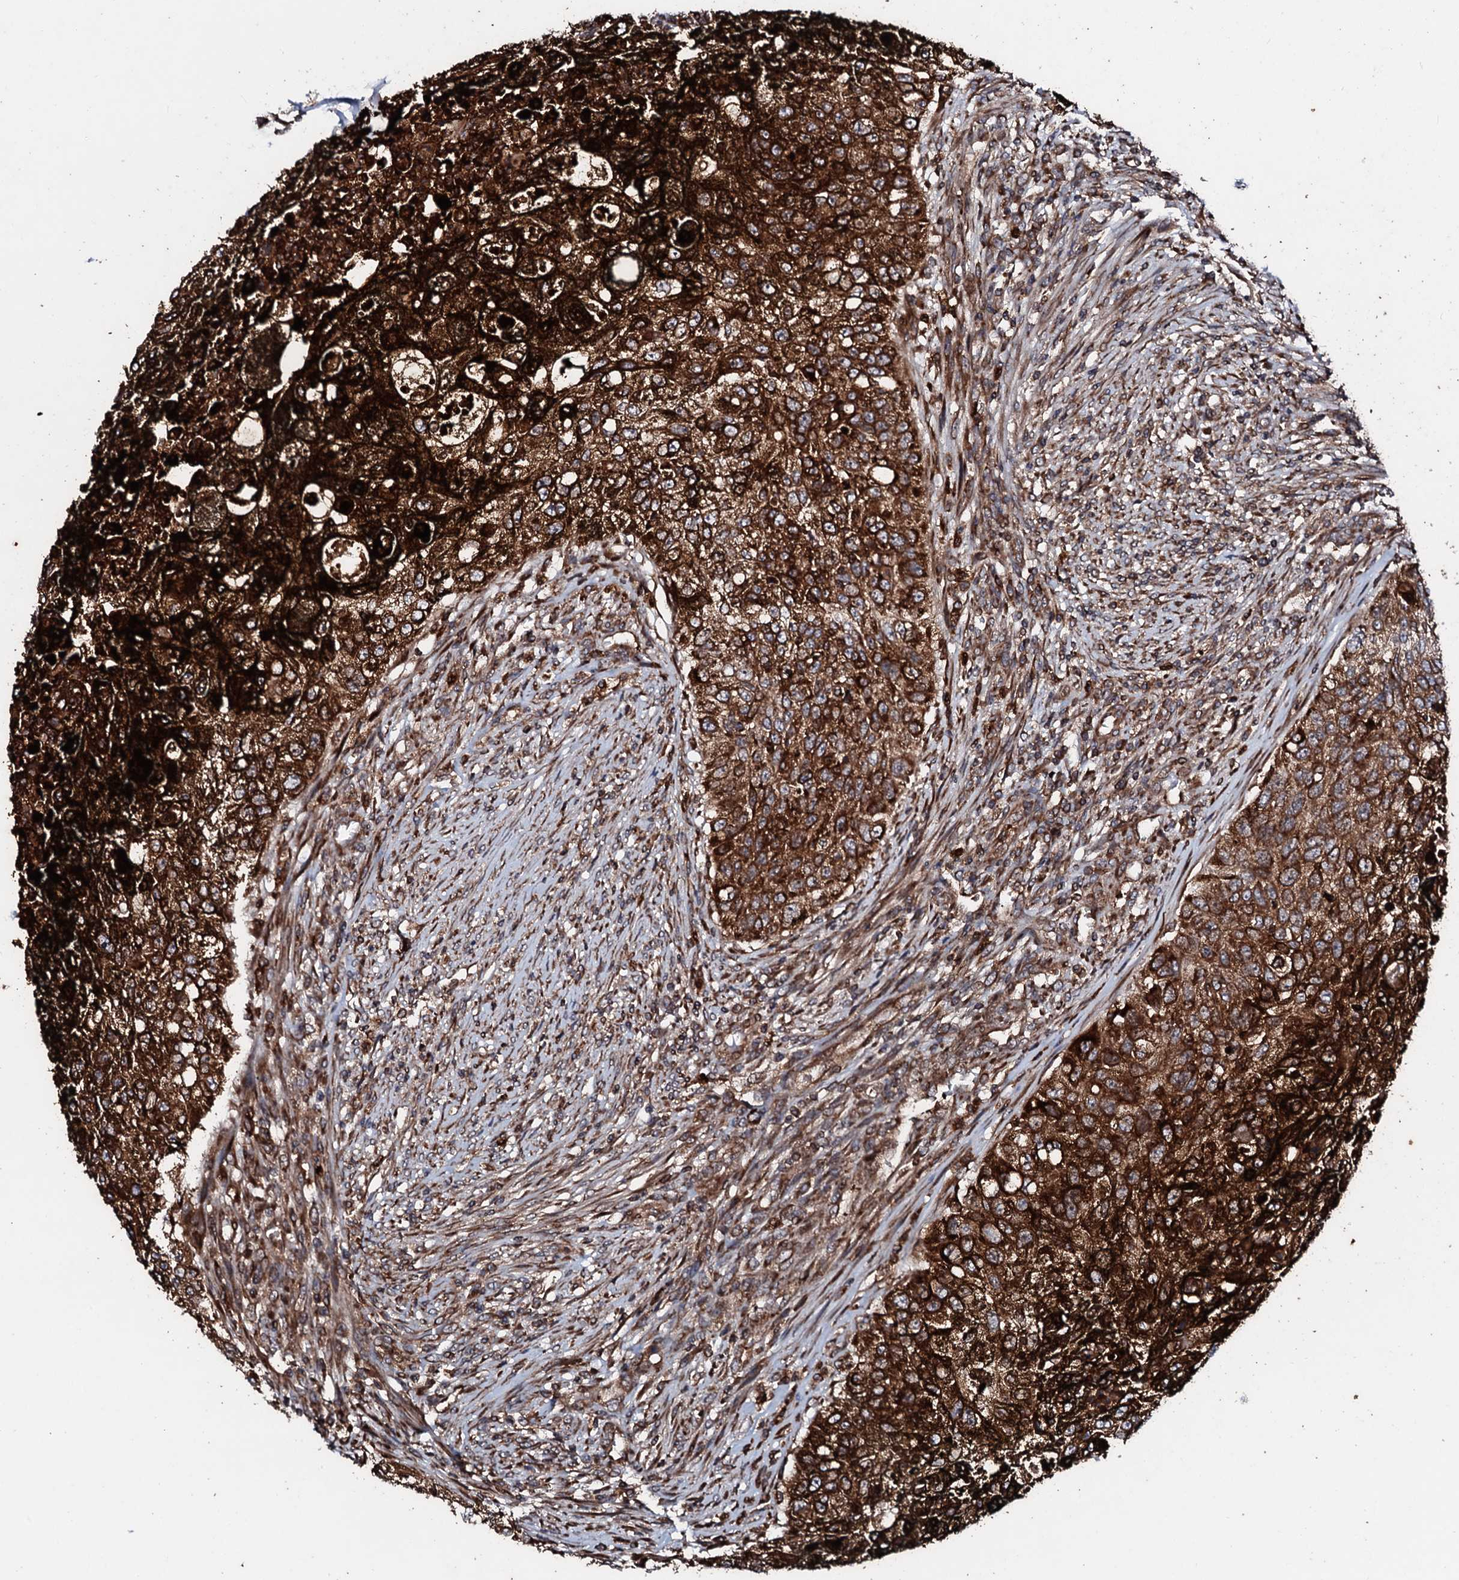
{"staining": {"intensity": "strong", "quantity": ">75%", "location": "cytoplasmic/membranous"}, "tissue": "urothelial cancer", "cell_type": "Tumor cells", "image_type": "cancer", "snomed": [{"axis": "morphology", "description": "Urothelial carcinoma, High grade"}, {"axis": "topography", "description": "Urinary bladder"}], "caption": "Urothelial carcinoma (high-grade) stained with a brown dye reveals strong cytoplasmic/membranous positive staining in about >75% of tumor cells.", "gene": "SDHAF2", "patient": {"sex": "female", "age": 60}}